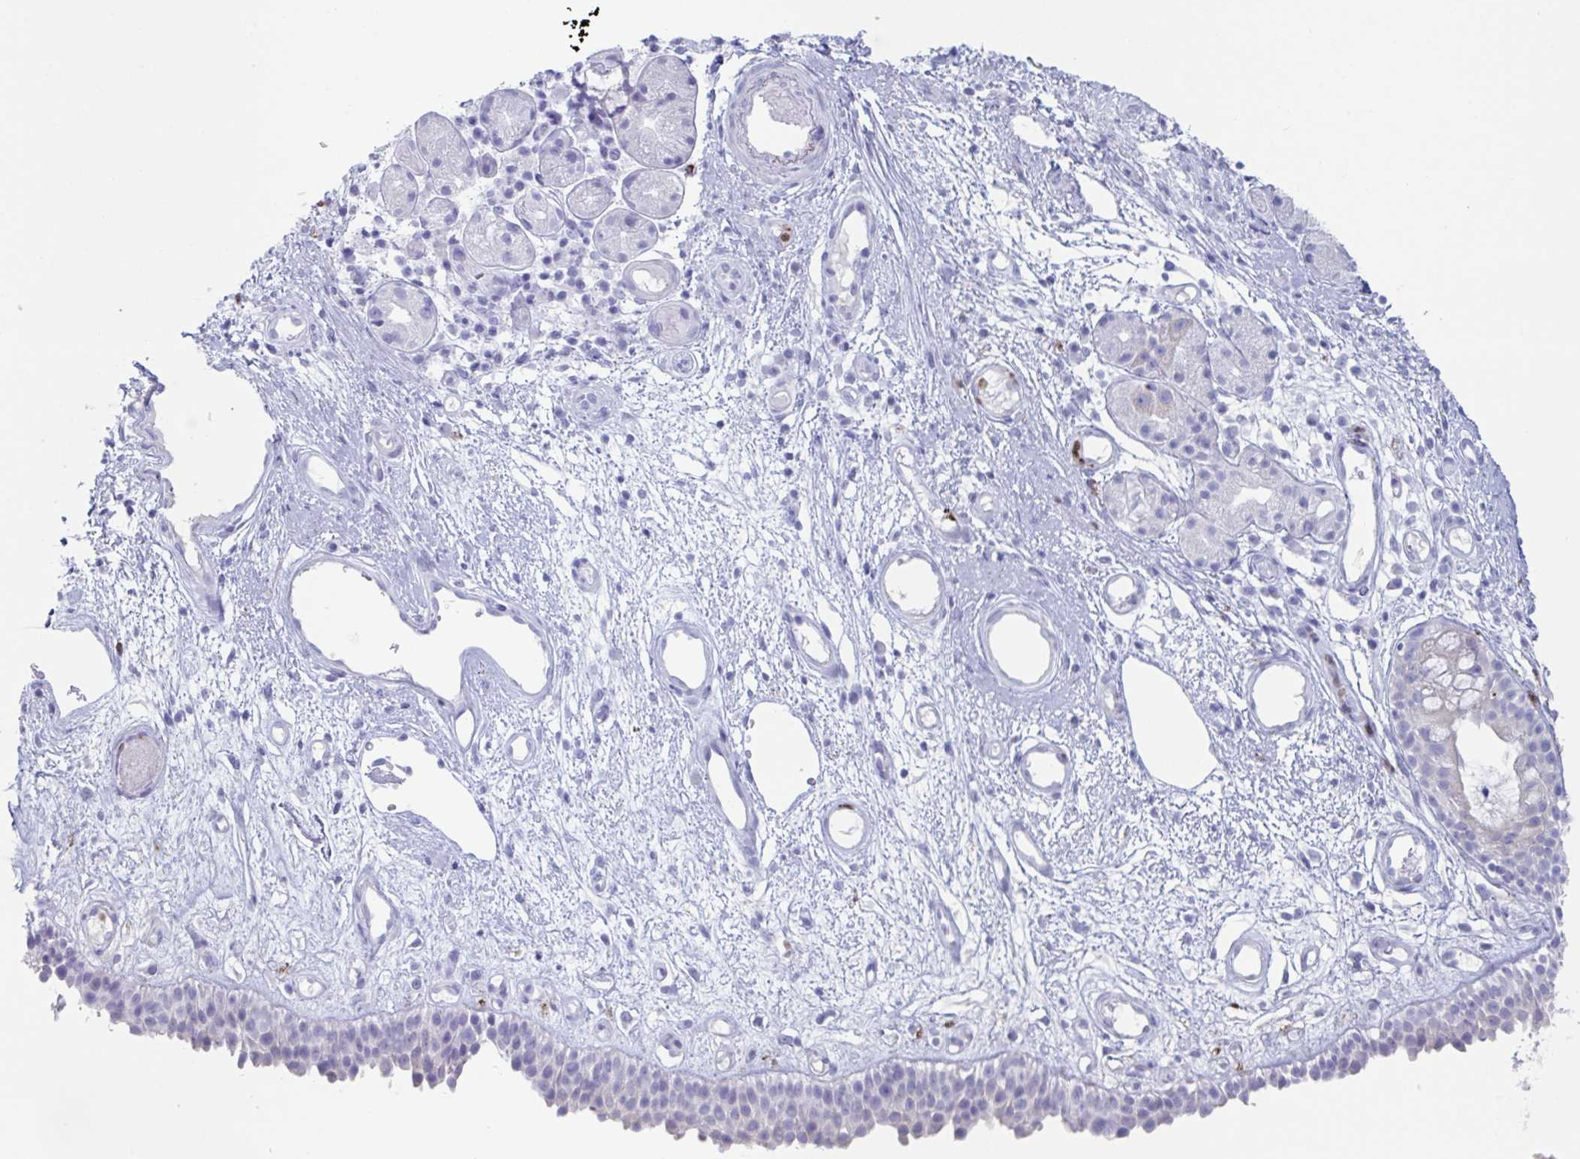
{"staining": {"intensity": "negative", "quantity": "none", "location": "none"}, "tissue": "nasopharynx", "cell_type": "Respiratory epithelial cells", "image_type": "normal", "snomed": [{"axis": "morphology", "description": "Normal tissue, NOS"}, {"axis": "morphology", "description": "Inflammation, NOS"}, {"axis": "topography", "description": "Nasopharynx"}], "caption": "An immunohistochemistry (IHC) micrograph of normal nasopharynx is shown. There is no staining in respiratory epithelial cells of nasopharynx.", "gene": "CYP4F11", "patient": {"sex": "male", "age": 54}}